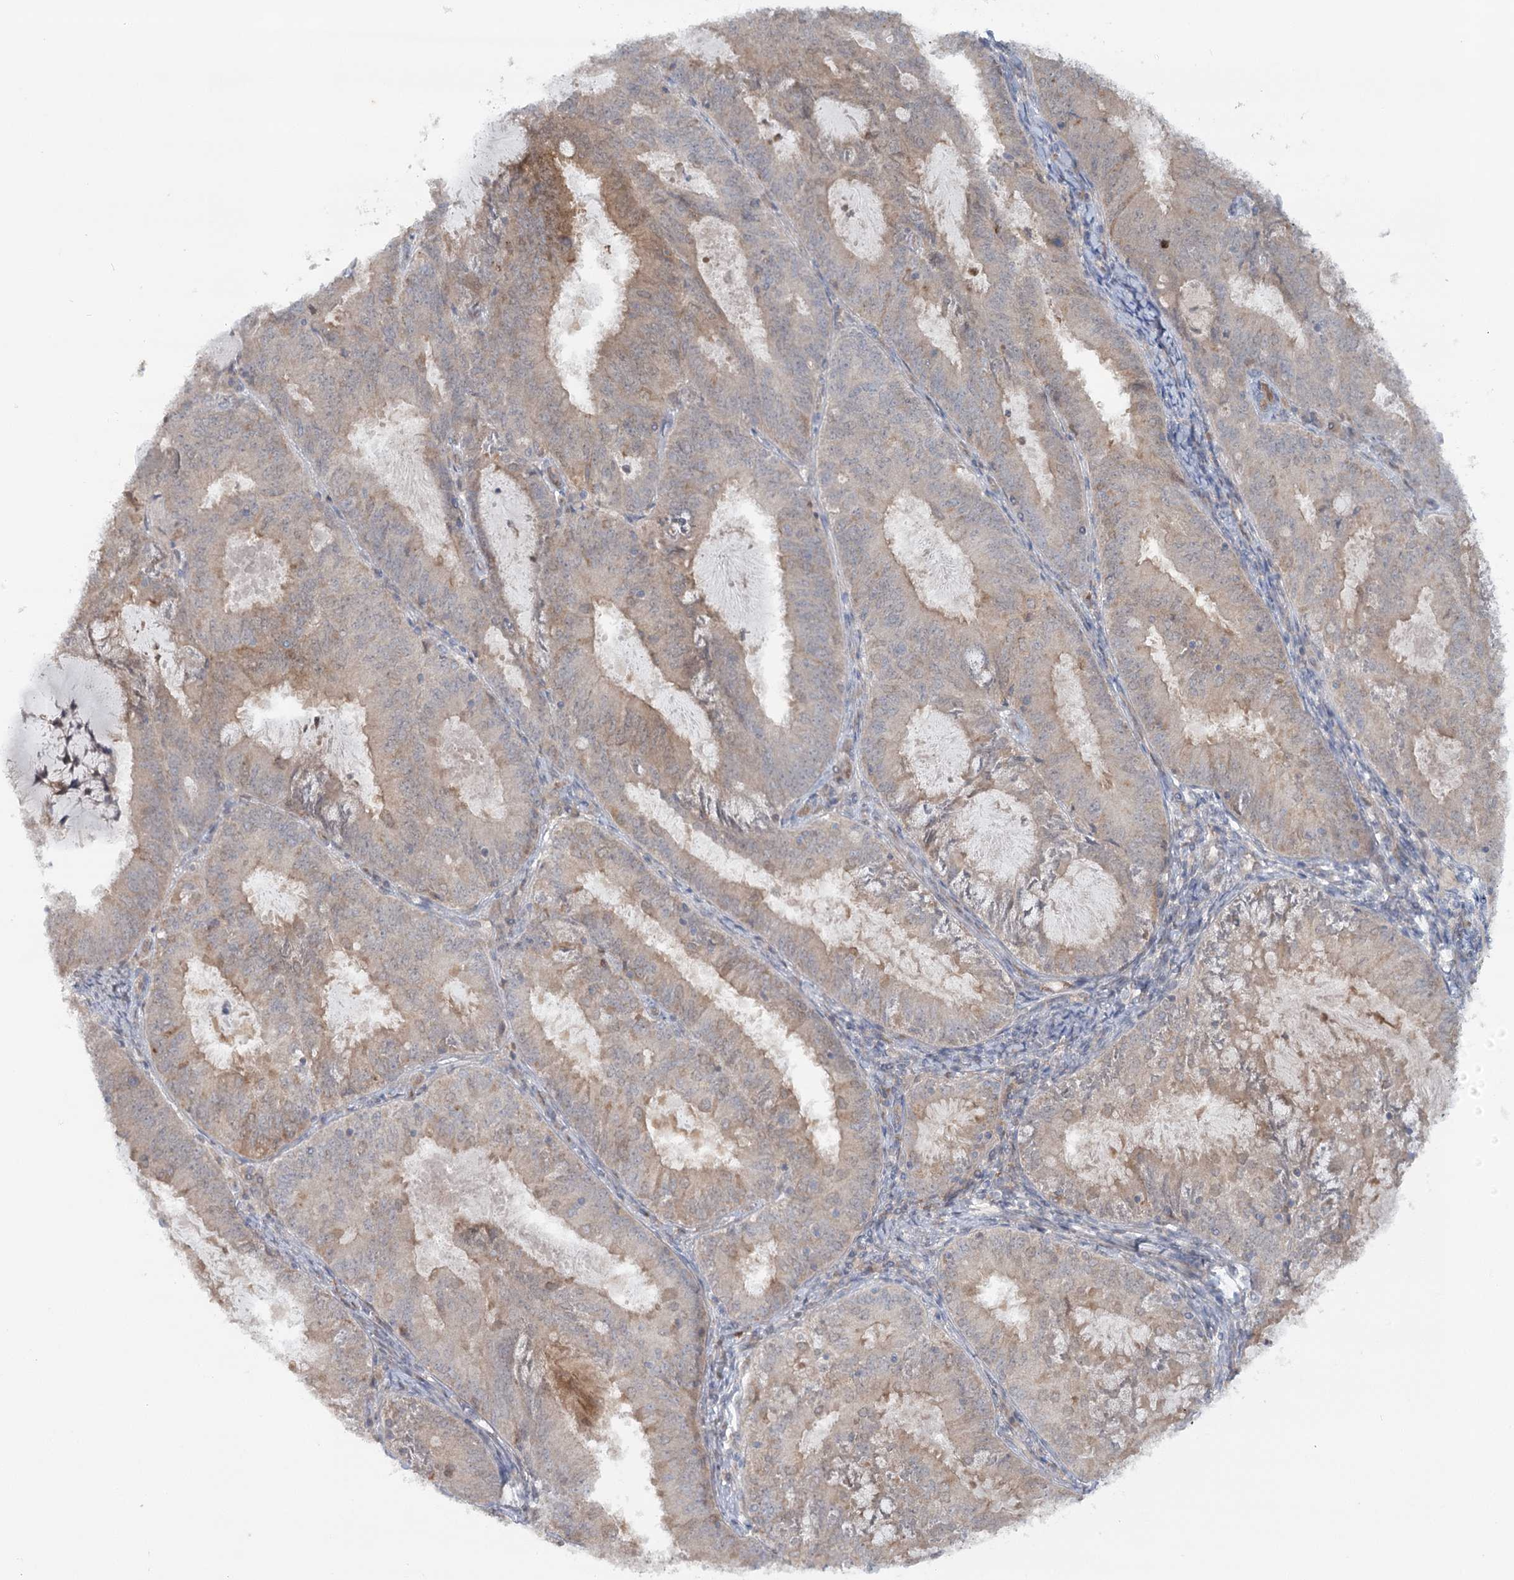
{"staining": {"intensity": "weak", "quantity": "25%-75%", "location": "cytoplasmic/membranous"}, "tissue": "endometrial cancer", "cell_type": "Tumor cells", "image_type": "cancer", "snomed": [{"axis": "morphology", "description": "Adenocarcinoma, NOS"}, {"axis": "topography", "description": "Endometrium"}], "caption": "Endometrial cancer (adenocarcinoma) stained with immunohistochemistry (IHC) displays weak cytoplasmic/membranous staining in about 25%-75% of tumor cells.", "gene": "GBE1", "patient": {"sex": "female", "age": 57}}